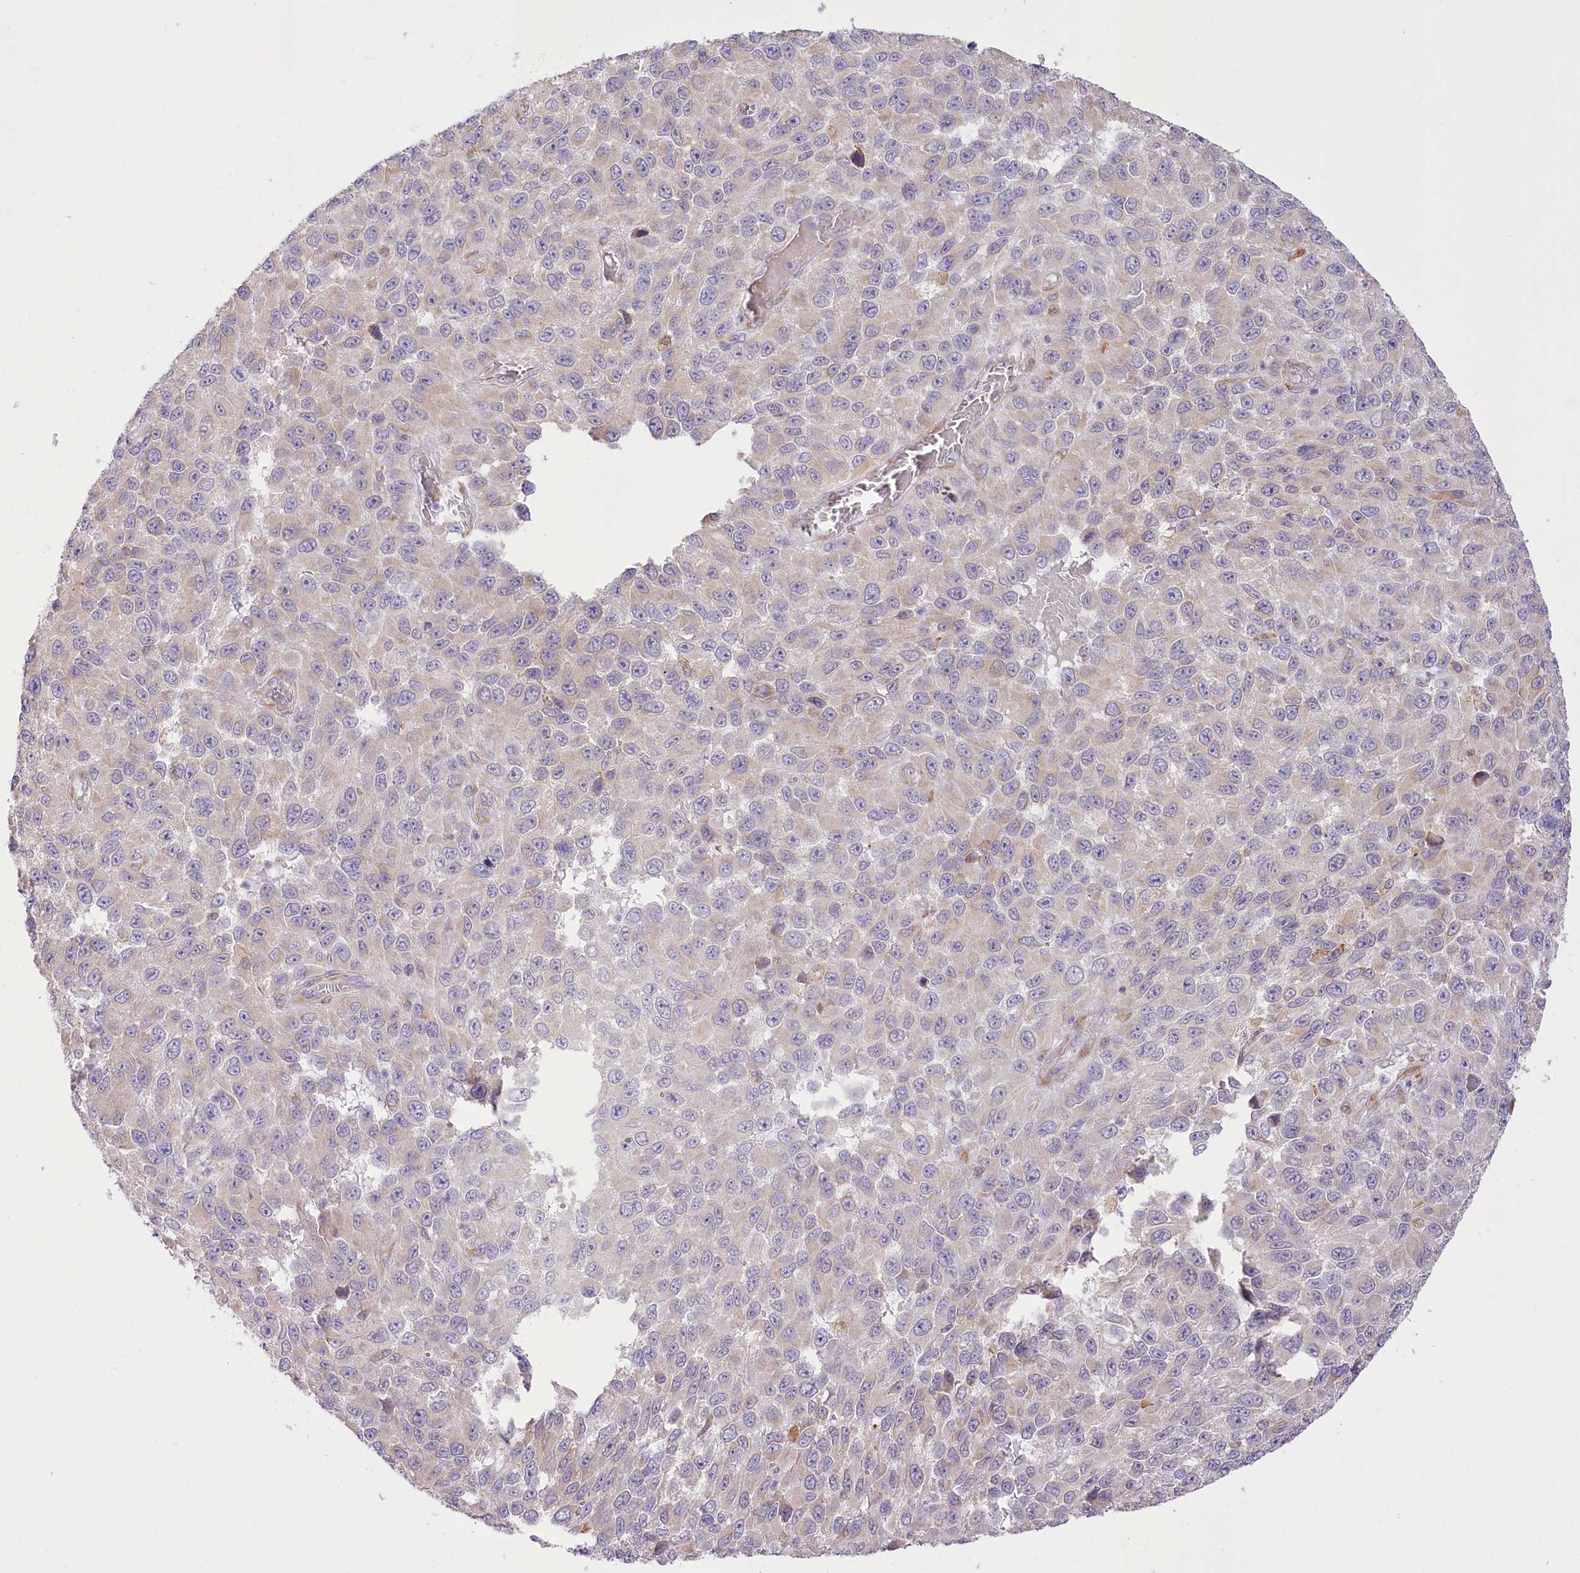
{"staining": {"intensity": "negative", "quantity": "none", "location": "none"}, "tissue": "melanoma", "cell_type": "Tumor cells", "image_type": "cancer", "snomed": [{"axis": "morphology", "description": "Normal tissue, NOS"}, {"axis": "morphology", "description": "Malignant melanoma, NOS"}, {"axis": "topography", "description": "Skin"}], "caption": "Protein analysis of malignant melanoma shows no significant expression in tumor cells. (DAB (3,3'-diaminobenzidine) immunohistochemistry with hematoxylin counter stain).", "gene": "NCKAP5", "patient": {"sex": "female", "age": 96}}